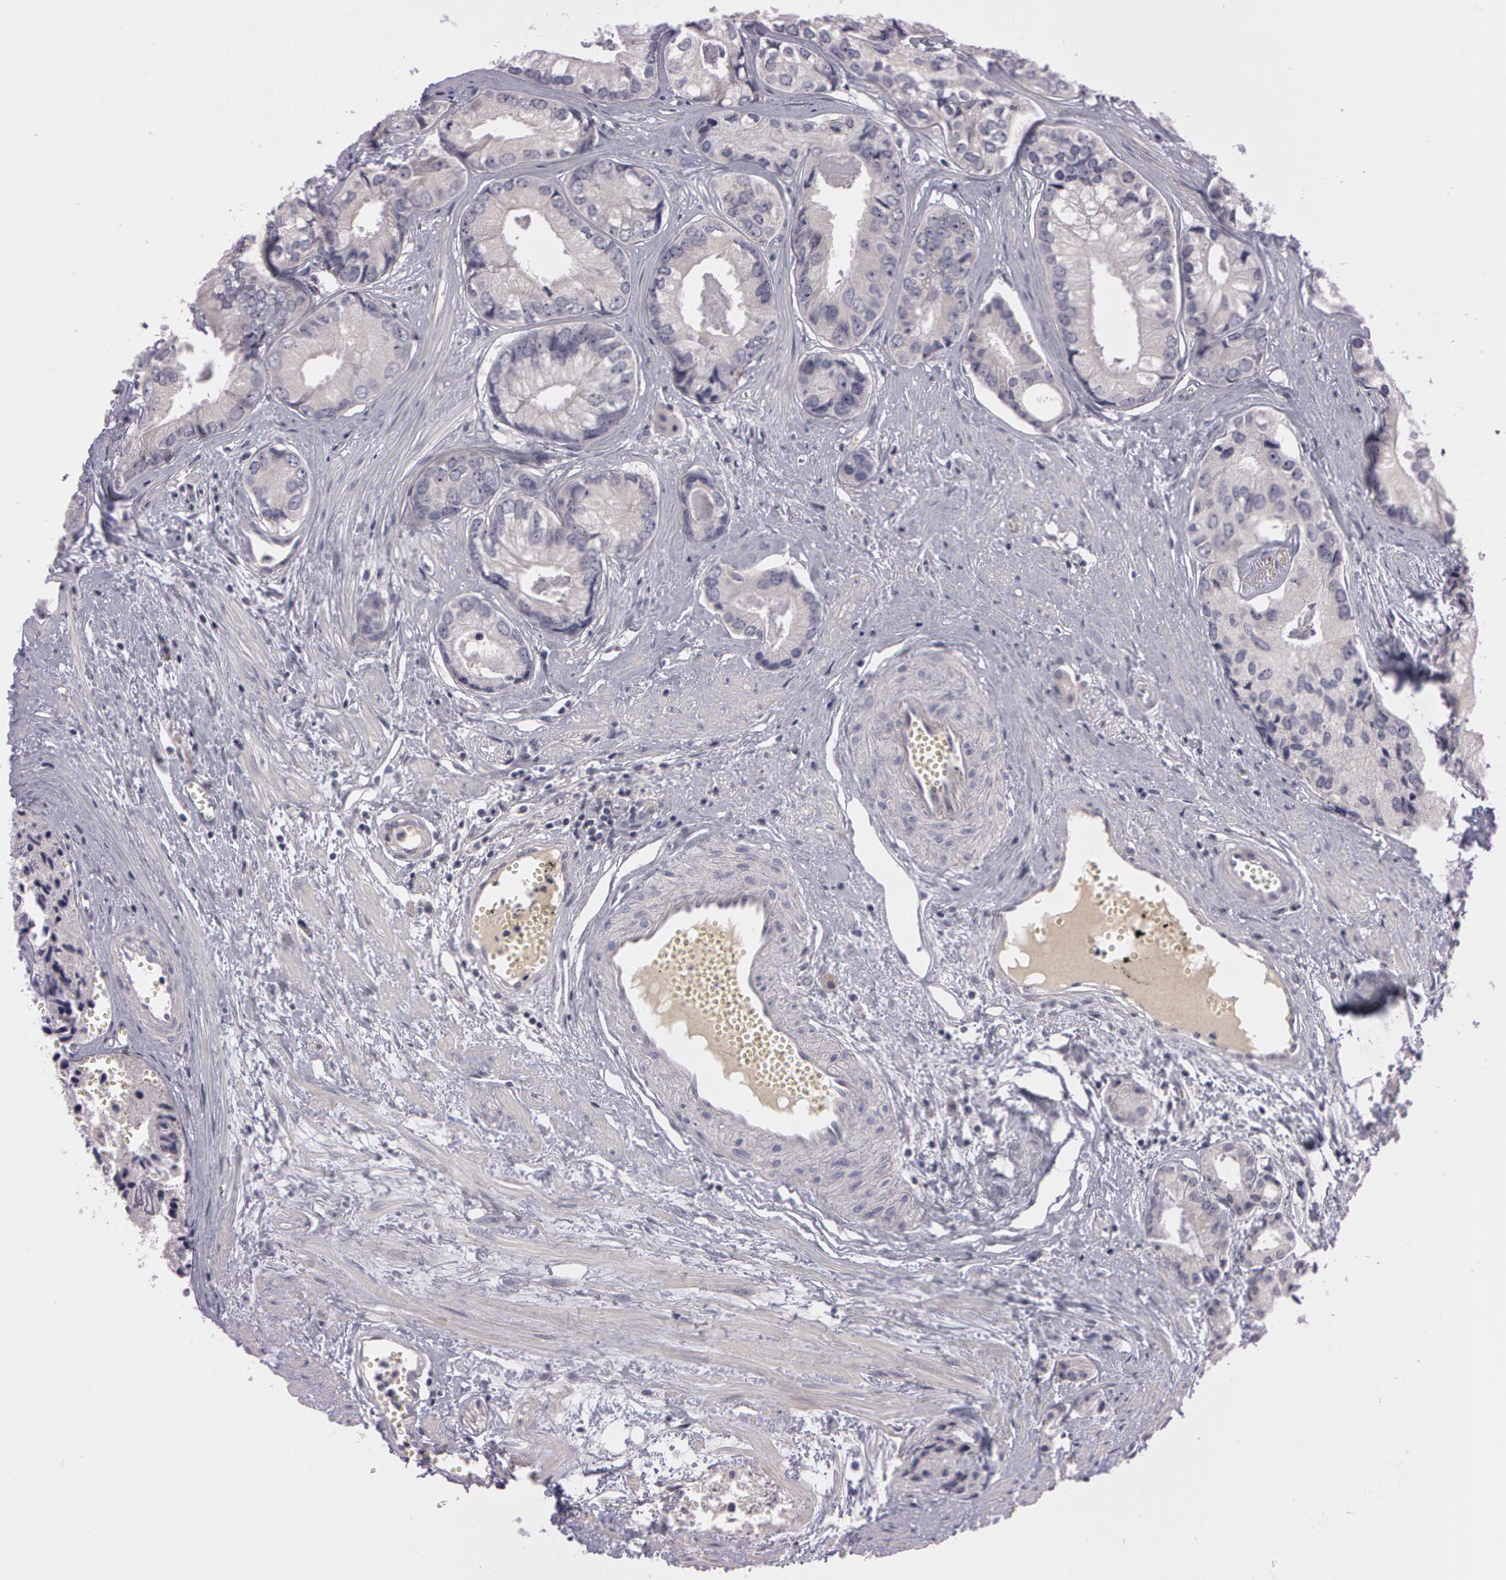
{"staining": {"intensity": "weak", "quantity": "25%-75%", "location": "cytoplasmic/membranous"}, "tissue": "prostate cancer", "cell_type": "Tumor cells", "image_type": "cancer", "snomed": [{"axis": "morphology", "description": "Adenocarcinoma, High grade"}, {"axis": "topography", "description": "Prostate"}], "caption": "Immunohistochemical staining of human high-grade adenocarcinoma (prostate) exhibits low levels of weak cytoplasmic/membranous staining in about 25%-75% of tumor cells.", "gene": "MXRA5", "patient": {"sex": "male", "age": 56}}